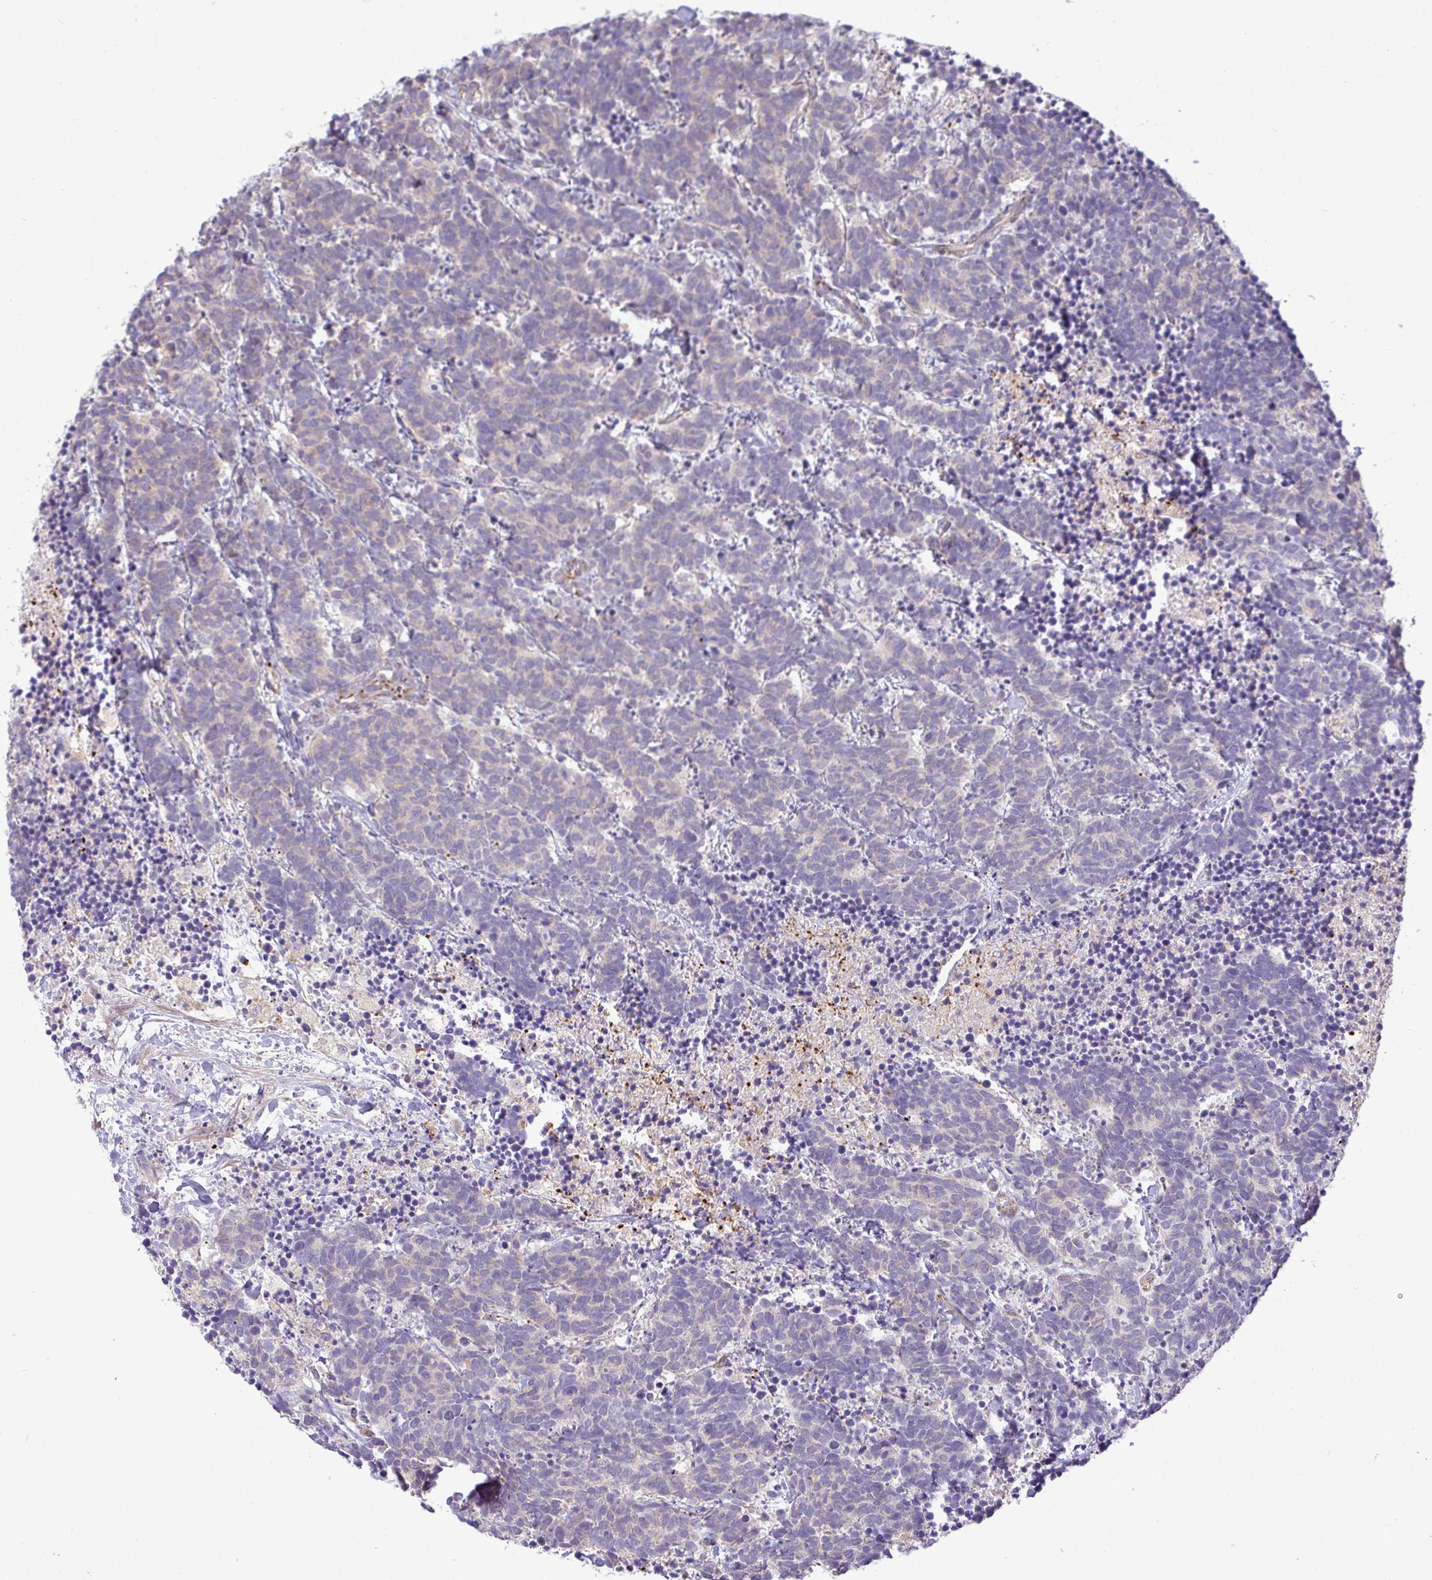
{"staining": {"intensity": "negative", "quantity": "none", "location": "none"}, "tissue": "carcinoid", "cell_type": "Tumor cells", "image_type": "cancer", "snomed": [{"axis": "morphology", "description": "Carcinoma, NOS"}, {"axis": "morphology", "description": "Carcinoid, malignant, NOS"}, {"axis": "topography", "description": "Prostate"}], "caption": "Immunohistochemistry (IHC) of human carcinoma displays no positivity in tumor cells.", "gene": "GRID2", "patient": {"sex": "male", "age": 57}}